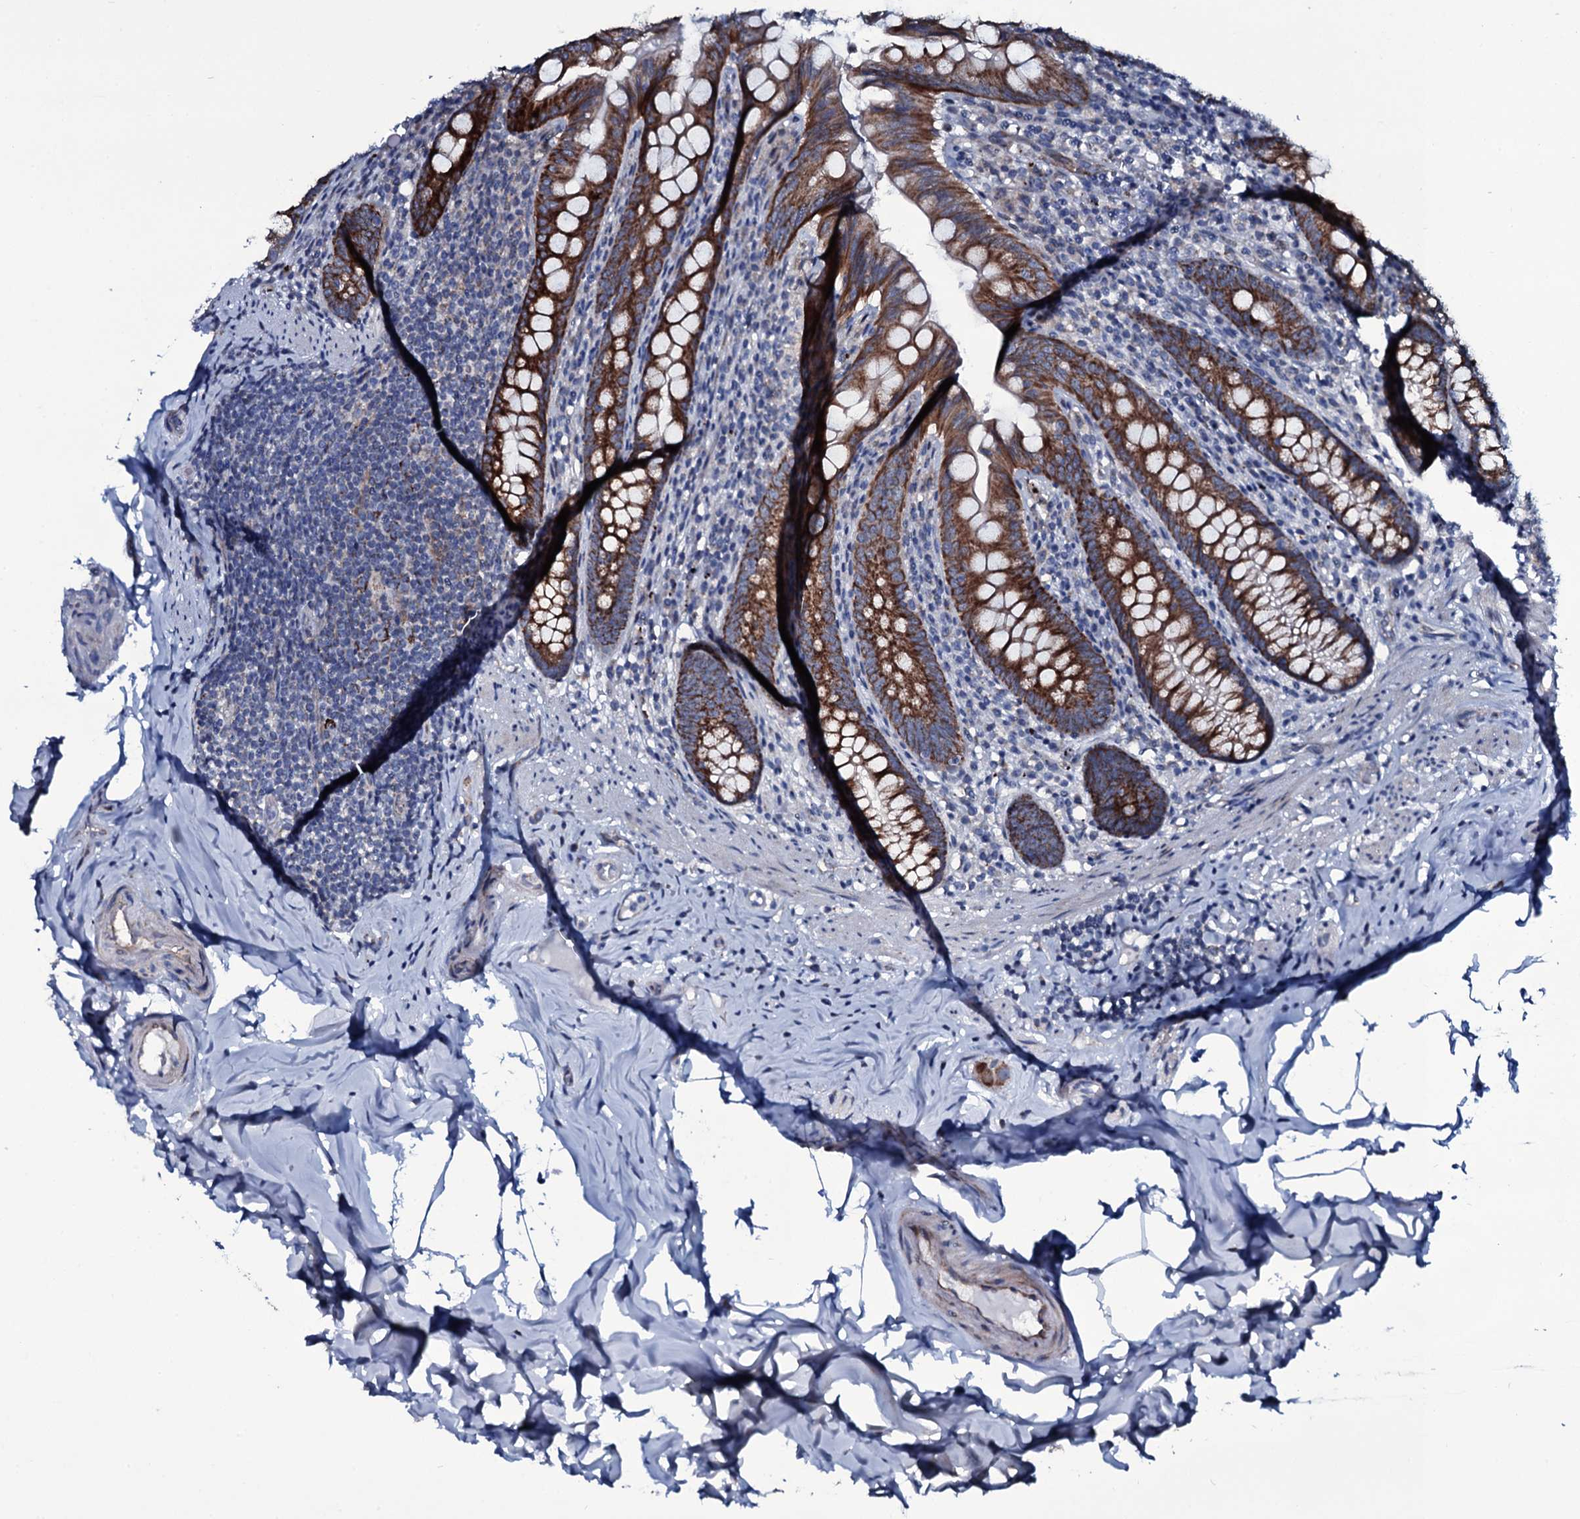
{"staining": {"intensity": "strong", "quantity": ">75%", "location": "cytoplasmic/membranous"}, "tissue": "appendix", "cell_type": "Glandular cells", "image_type": "normal", "snomed": [{"axis": "morphology", "description": "Normal tissue, NOS"}, {"axis": "topography", "description": "Appendix"}], "caption": "About >75% of glandular cells in benign appendix show strong cytoplasmic/membranous protein positivity as visualized by brown immunohistochemical staining.", "gene": "WIPF3", "patient": {"sex": "male", "age": 55}}